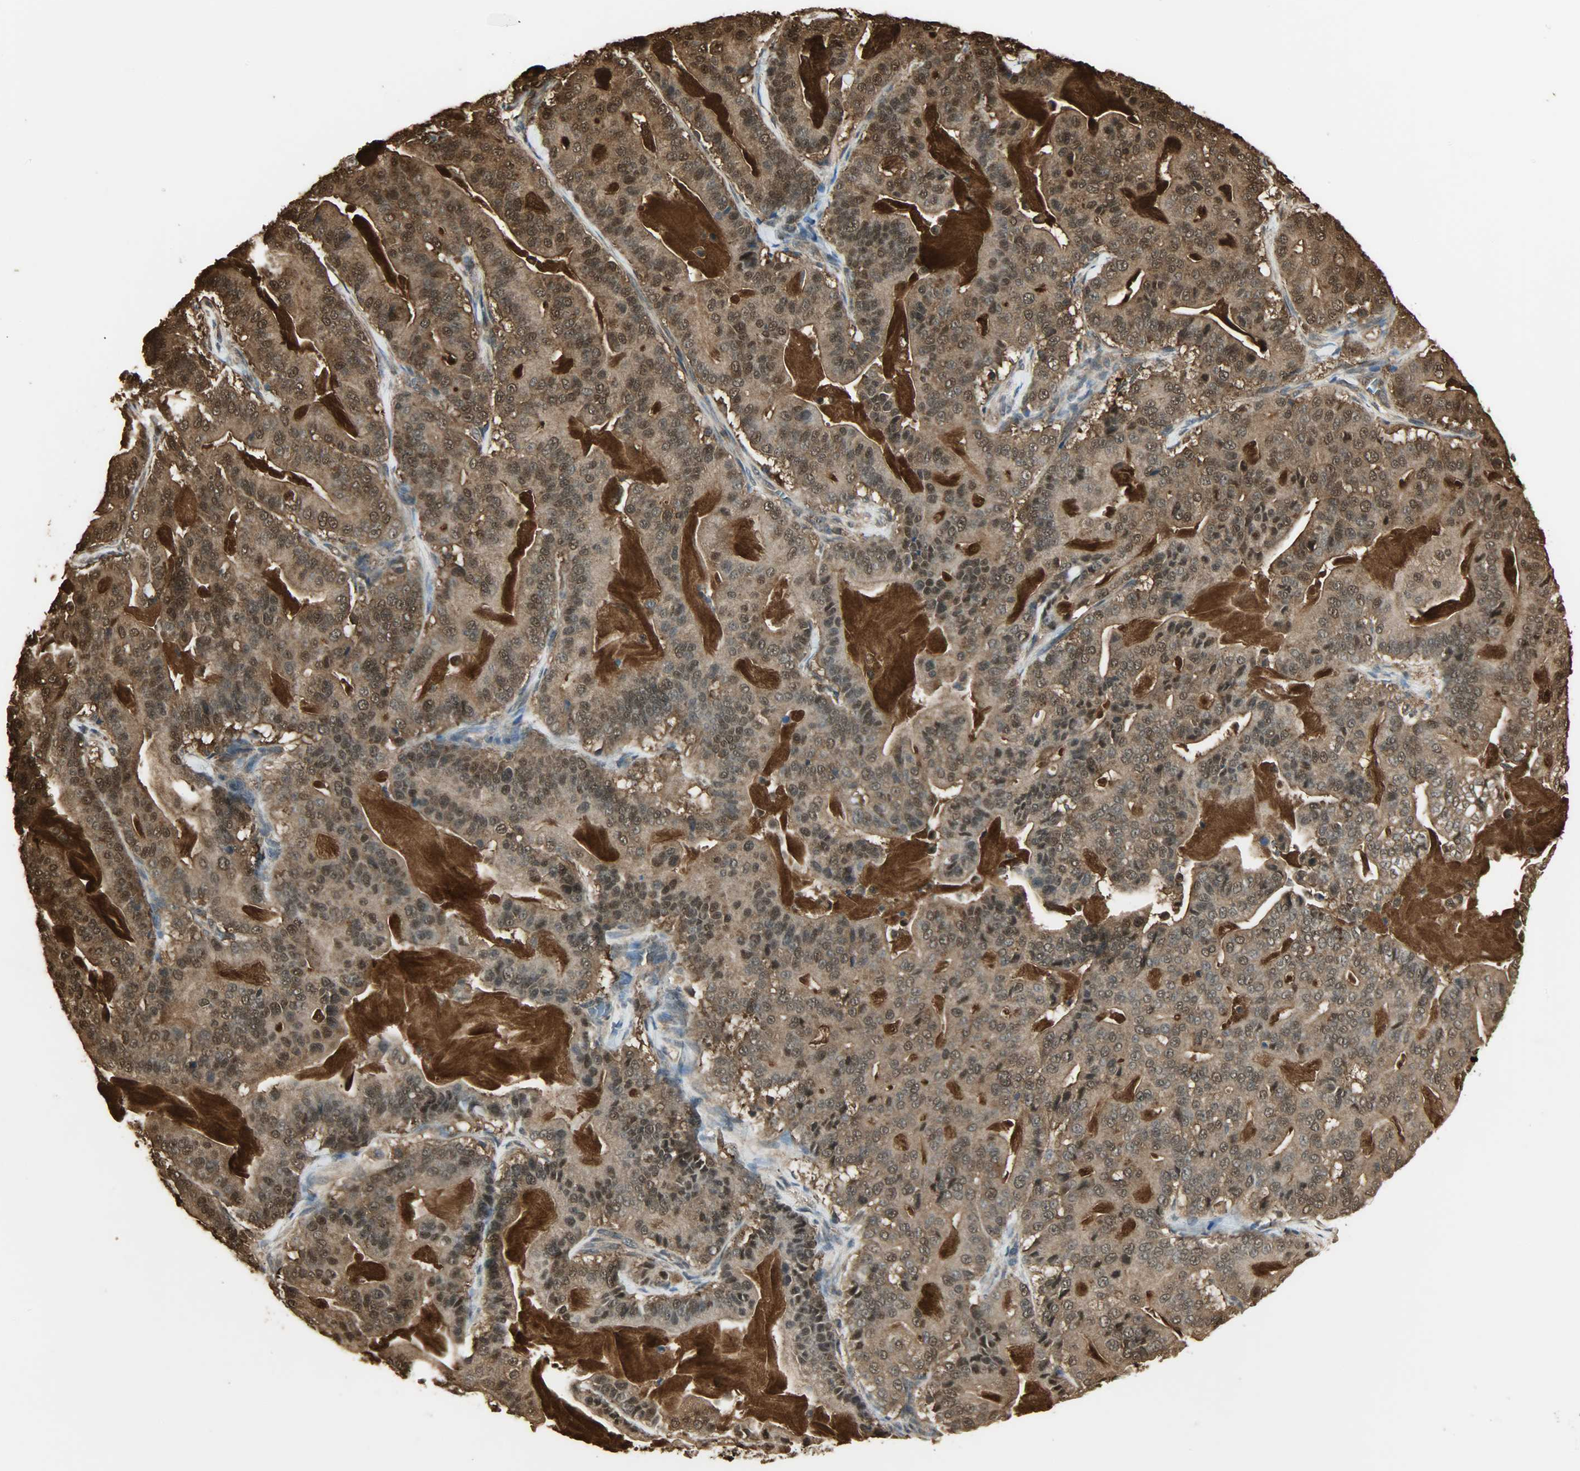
{"staining": {"intensity": "strong", "quantity": ">75%", "location": "cytoplasmic/membranous,nuclear"}, "tissue": "pancreatic cancer", "cell_type": "Tumor cells", "image_type": "cancer", "snomed": [{"axis": "morphology", "description": "Adenocarcinoma, NOS"}, {"axis": "topography", "description": "Pancreas"}], "caption": "A high-resolution photomicrograph shows immunohistochemistry staining of pancreatic adenocarcinoma, which demonstrates strong cytoplasmic/membranous and nuclear expression in about >75% of tumor cells. (DAB IHC, brown staining for protein, blue staining for nuclei).", "gene": "YWHAZ", "patient": {"sex": "male", "age": 63}}